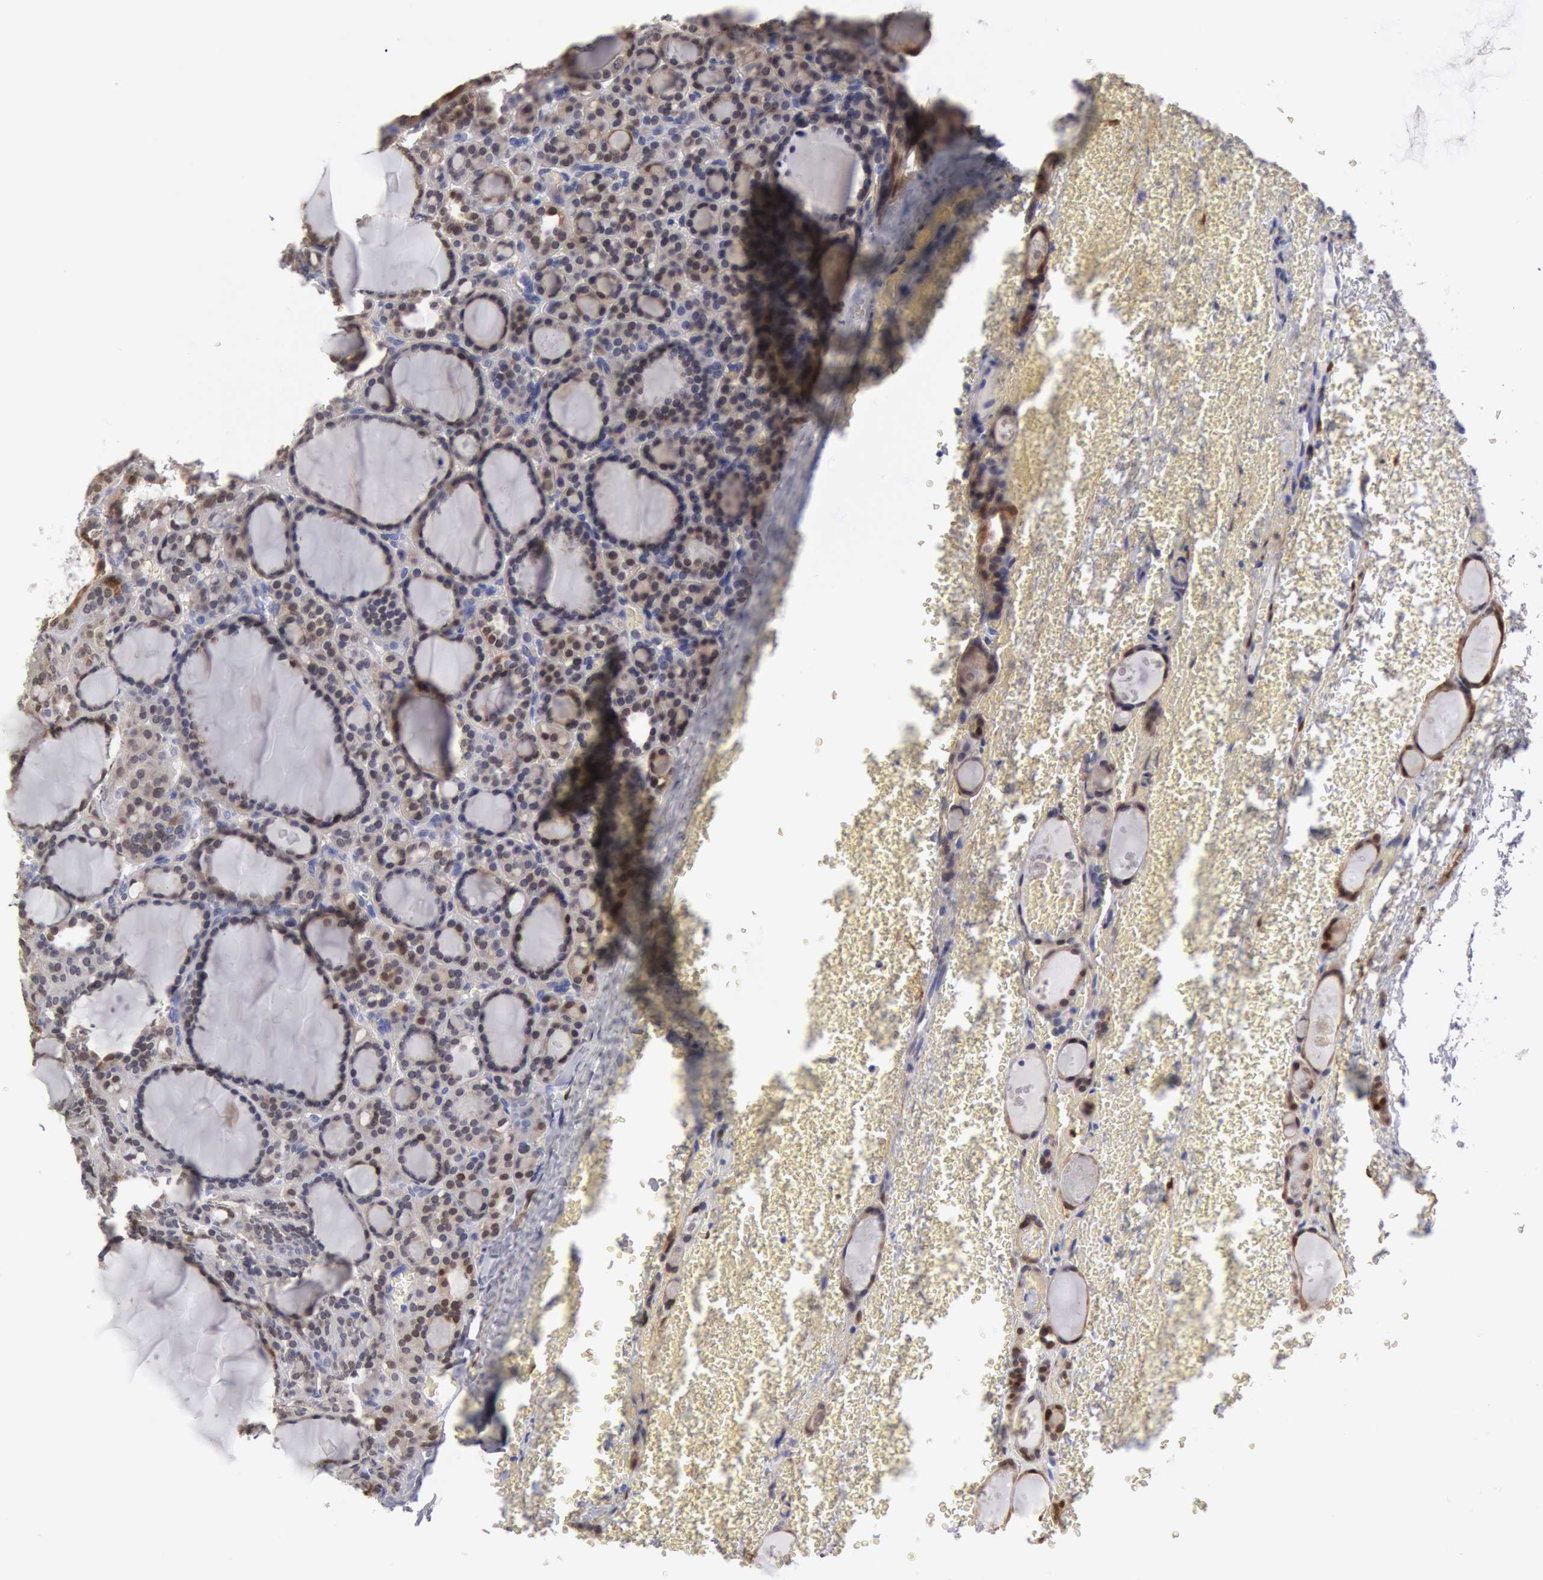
{"staining": {"intensity": "moderate", "quantity": ">75%", "location": "cytoplasmic/membranous,nuclear"}, "tissue": "thyroid cancer", "cell_type": "Tumor cells", "image_type": "cancer", "snomed": [{"axis": "morphology", "description": "Follicular adenoma carcinoma, NOS"}, {"axis": "topography", "description": "Thyroid gland"}], "caption": "Follicular adenoma carcinoma (thyroid) was stained to show a protein in brown. There is medium levels of moderate cytoplasmic/membranous and nuclear expression in approximately >75% of tumor cells.", "gene": "FHL1", "patient": {"sex": "female", "age": 71}}